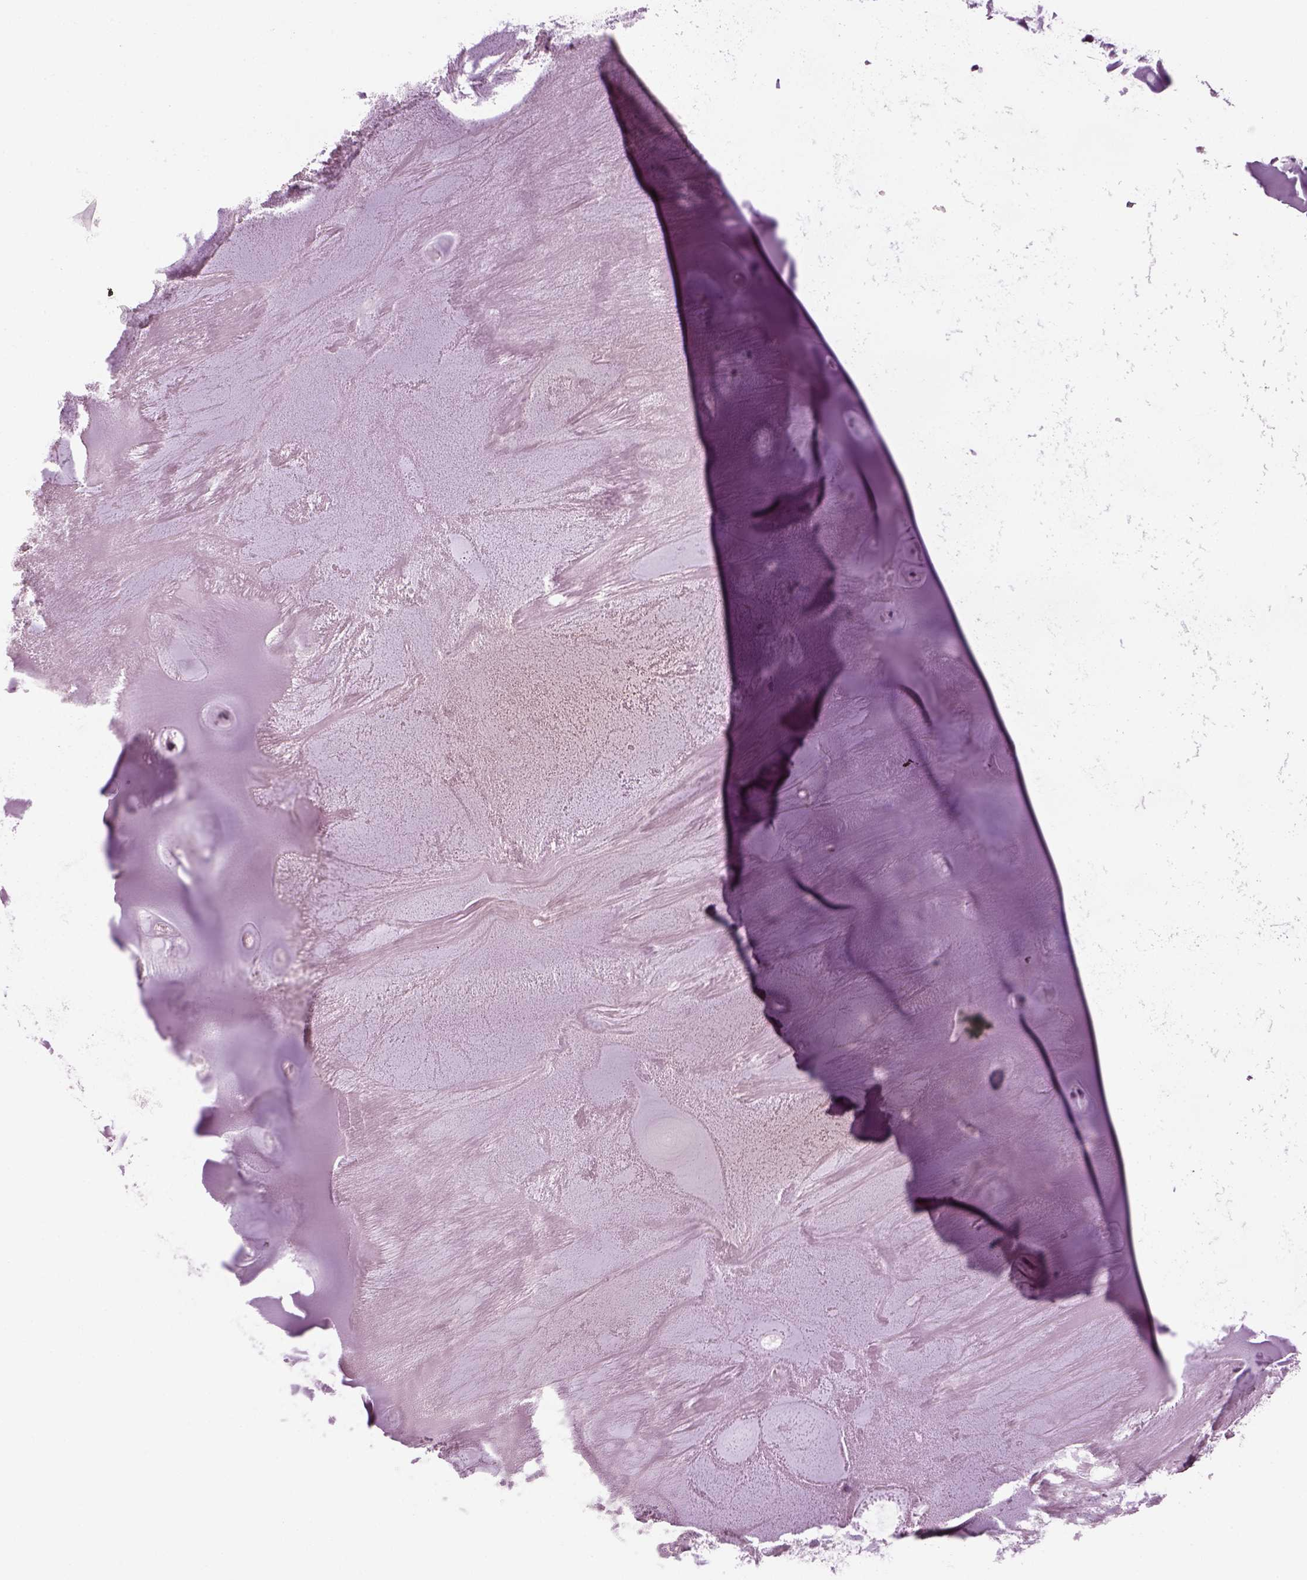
{"staining": {"intensity": "negative", "quantity": "none", "location": "none"}, "tissue": "soft tissue", "cell_type": "Chondrocytes", "image_type": "normal", "snomed": [{"axis": "morphology", "description": "Normal tissue, NOS"}, {"axis": "morphology", "description": "Squamous cell carcinoma, NOS"}, {"axis": "topography", "description": "Cartilage tissue"}, {"axis": "topography", "description": "Lung"}], "caption": "High magnification brightfield microscopy of unremarkable soft tissue stained with DAB (brown) and counterstained with hematoxylin (blue): chondrocytes show no significant staining. Nuclei are stained in blue.", "gene": "LRRIQ3", "patient": {"sex": "male", "age": 66}}